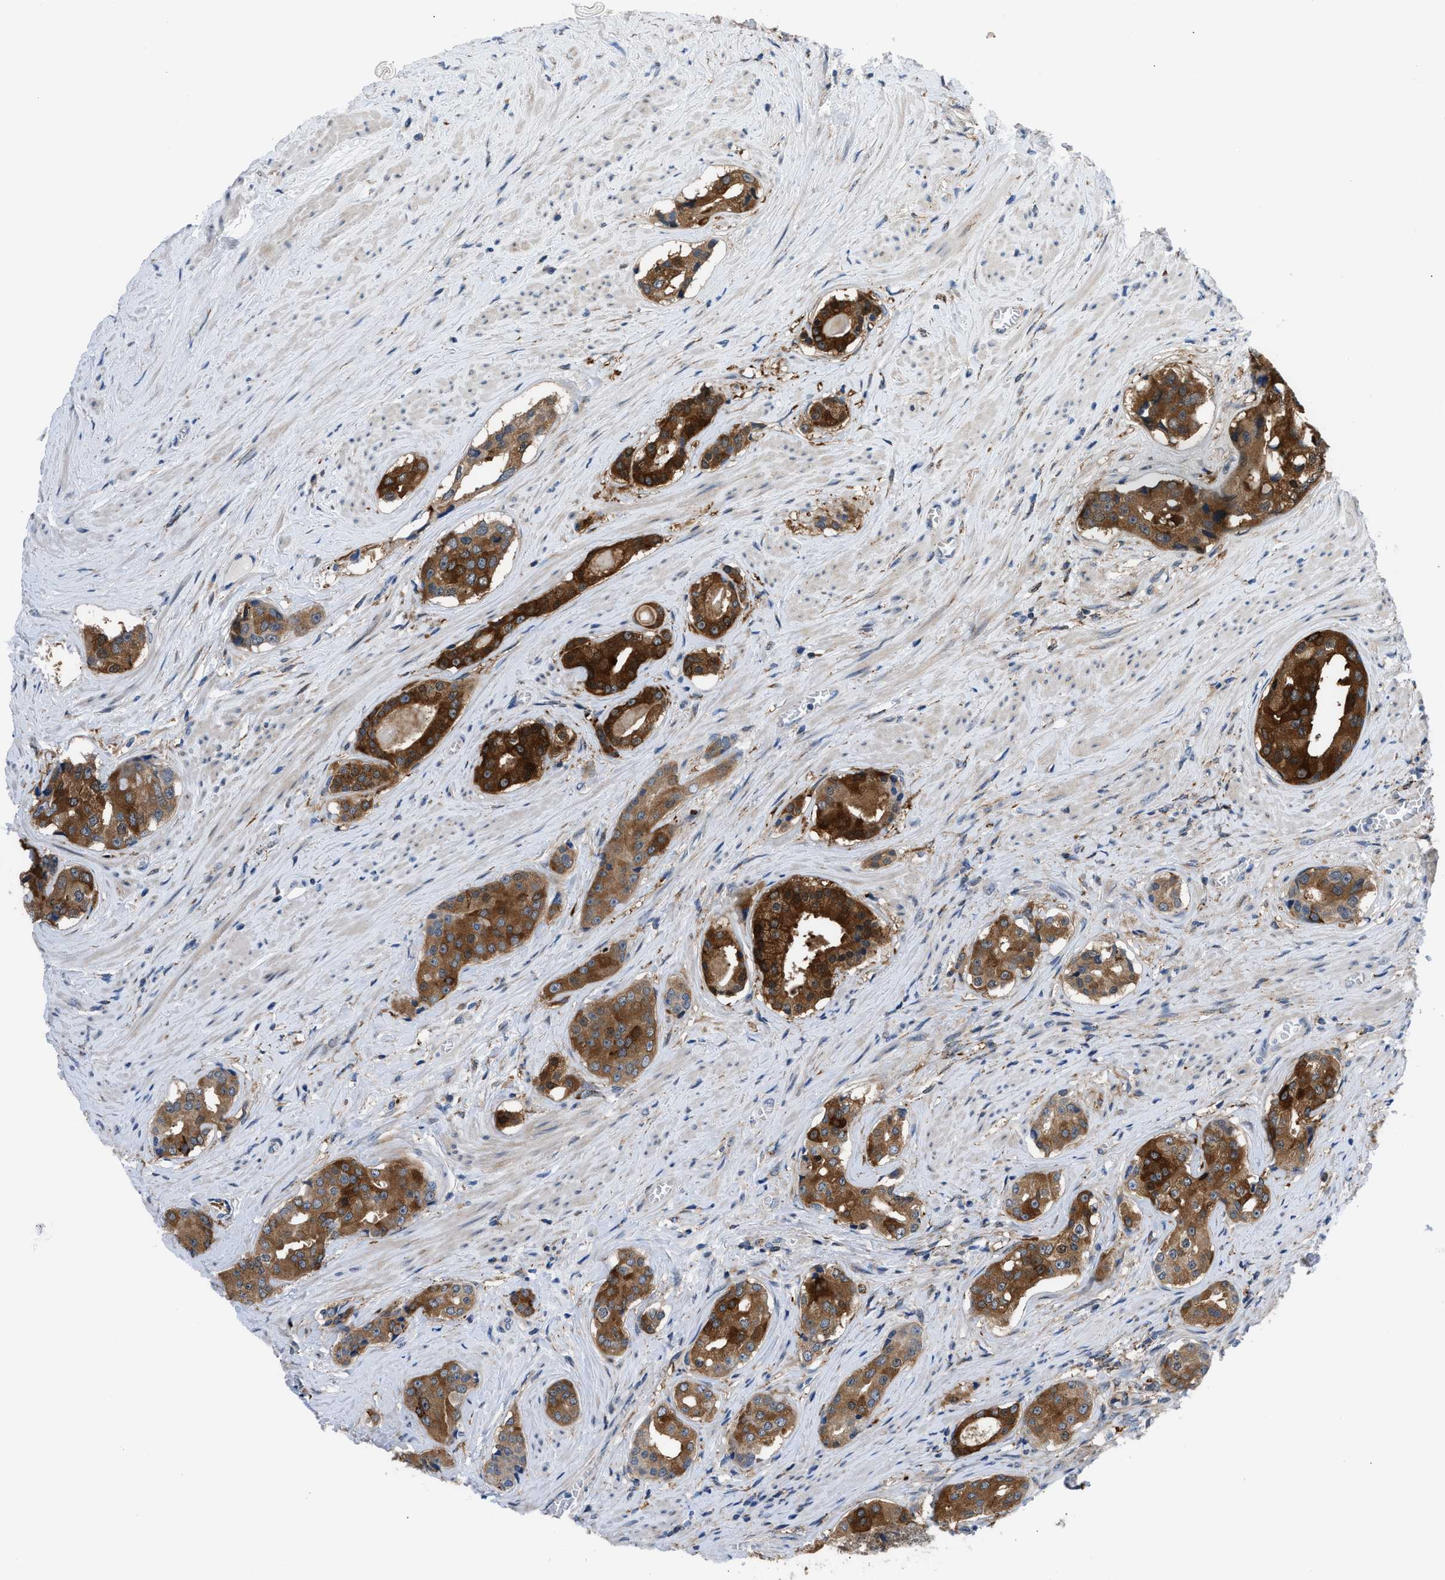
{"staining": {"intensity": "strong", "quantity": ">75%", "location": "cytoplasmic/membranous"}, "tissue": "prostate cancer", "cell_type": "Tumor cells", "image_type": "cancer", "snomed": [{"axis": "morphology", "description": "Adenocarcinoma, High grade"}, {"axis": "topography", "description": "Prostate"}], "caption": "Protein staining of prostate cancer tissue displays strong cytoplasmic/membranous staining in approximately >75% of tumor cells.", "gene": "TMEM45B", "patient": {"sex": "male", "age": 71}}